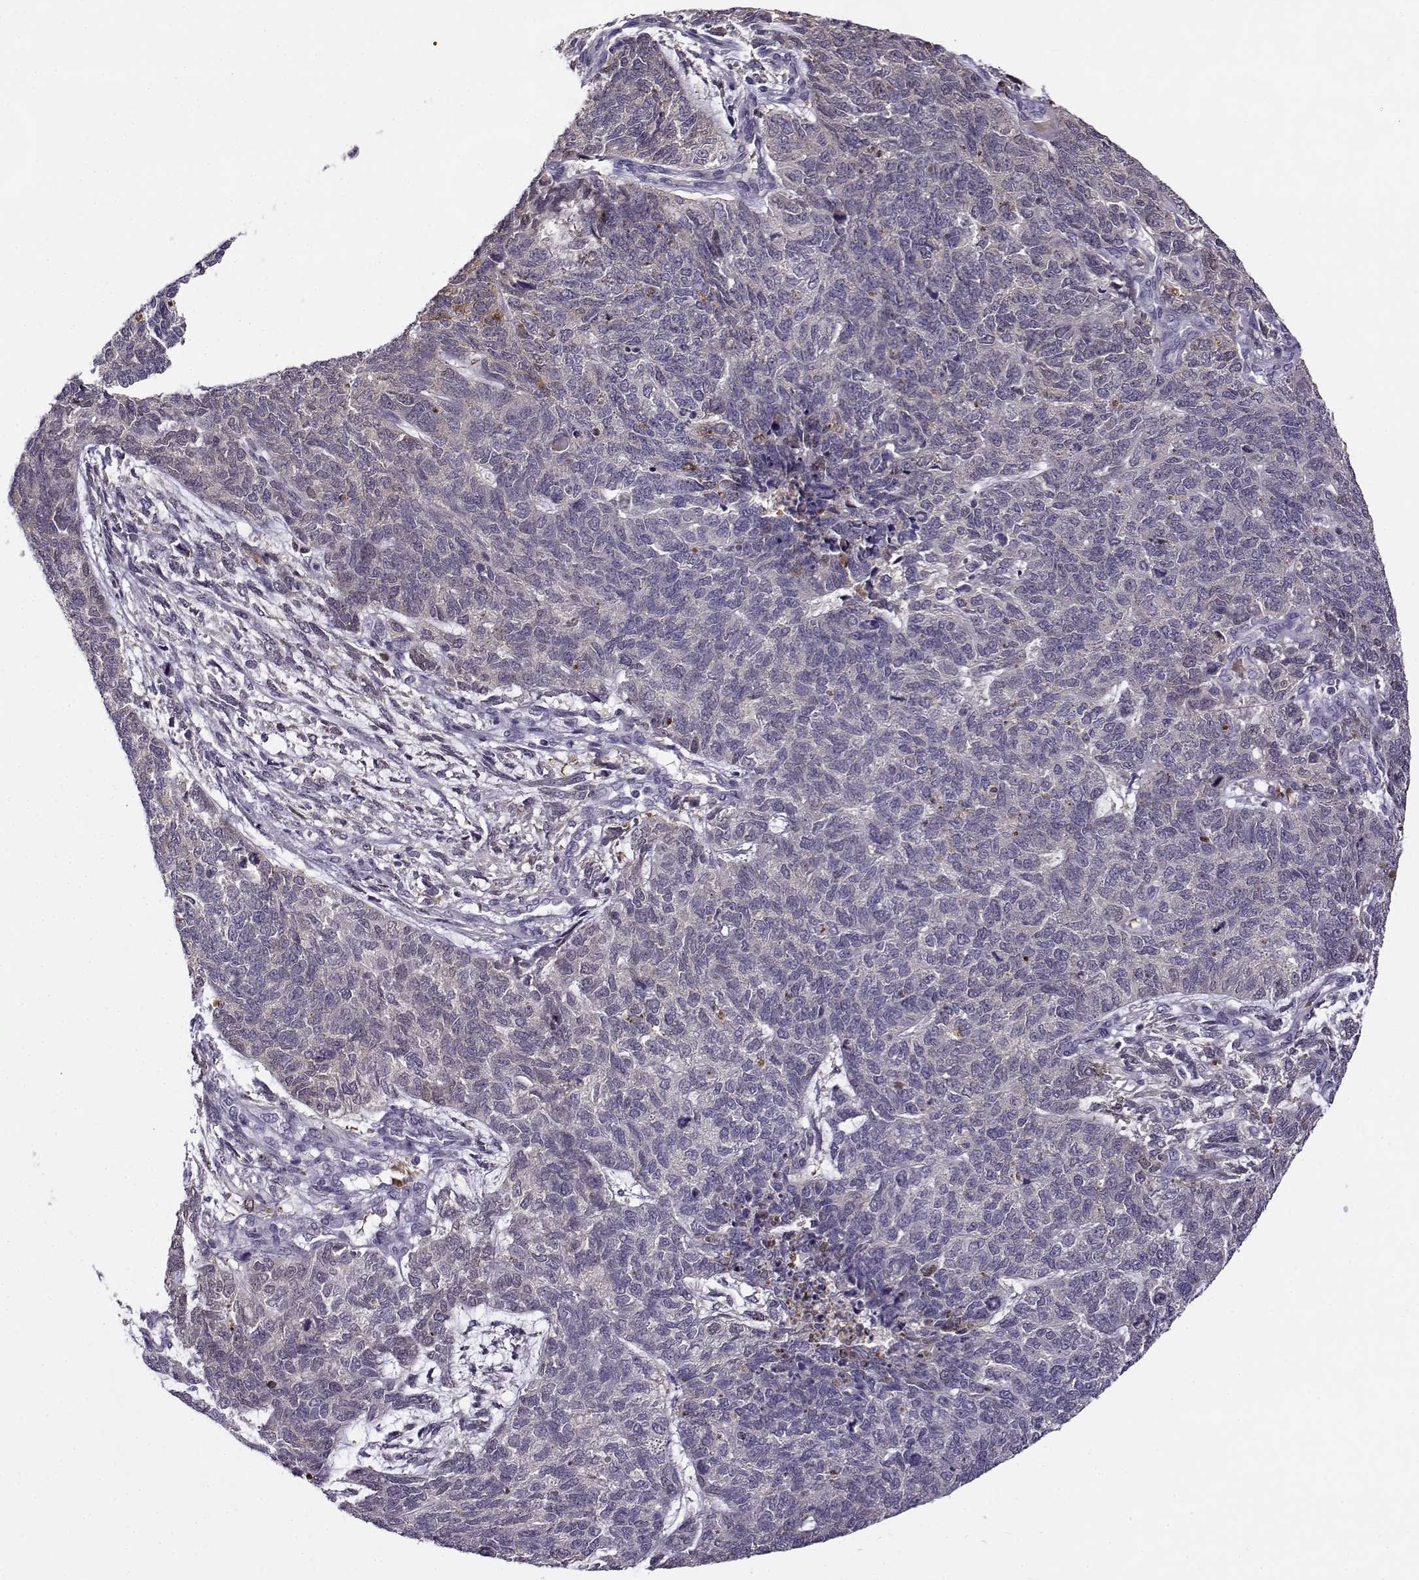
{"staining": {"intensity": "negative", "quantity": "none", "location": "none"}, "tissue": "cervical cancer", "cell_type": "Tumor cells", "image_type": "cancer", "snomed": [{"axis": "morphology", "description": "Squamous cell carcinoma, NOS"}, {"axis": "topography", "description": "Cervix"}], "caption": "This is a micrograph of IHC staining of cervical cancer, which shows no staining in tumor cells. (DAB (3,3'-diaminobenzidine) immunohistochemistry with hematoxylin counter stain).", "gene": "UCP3", "patient": {"sex": "female", "age": 63}}